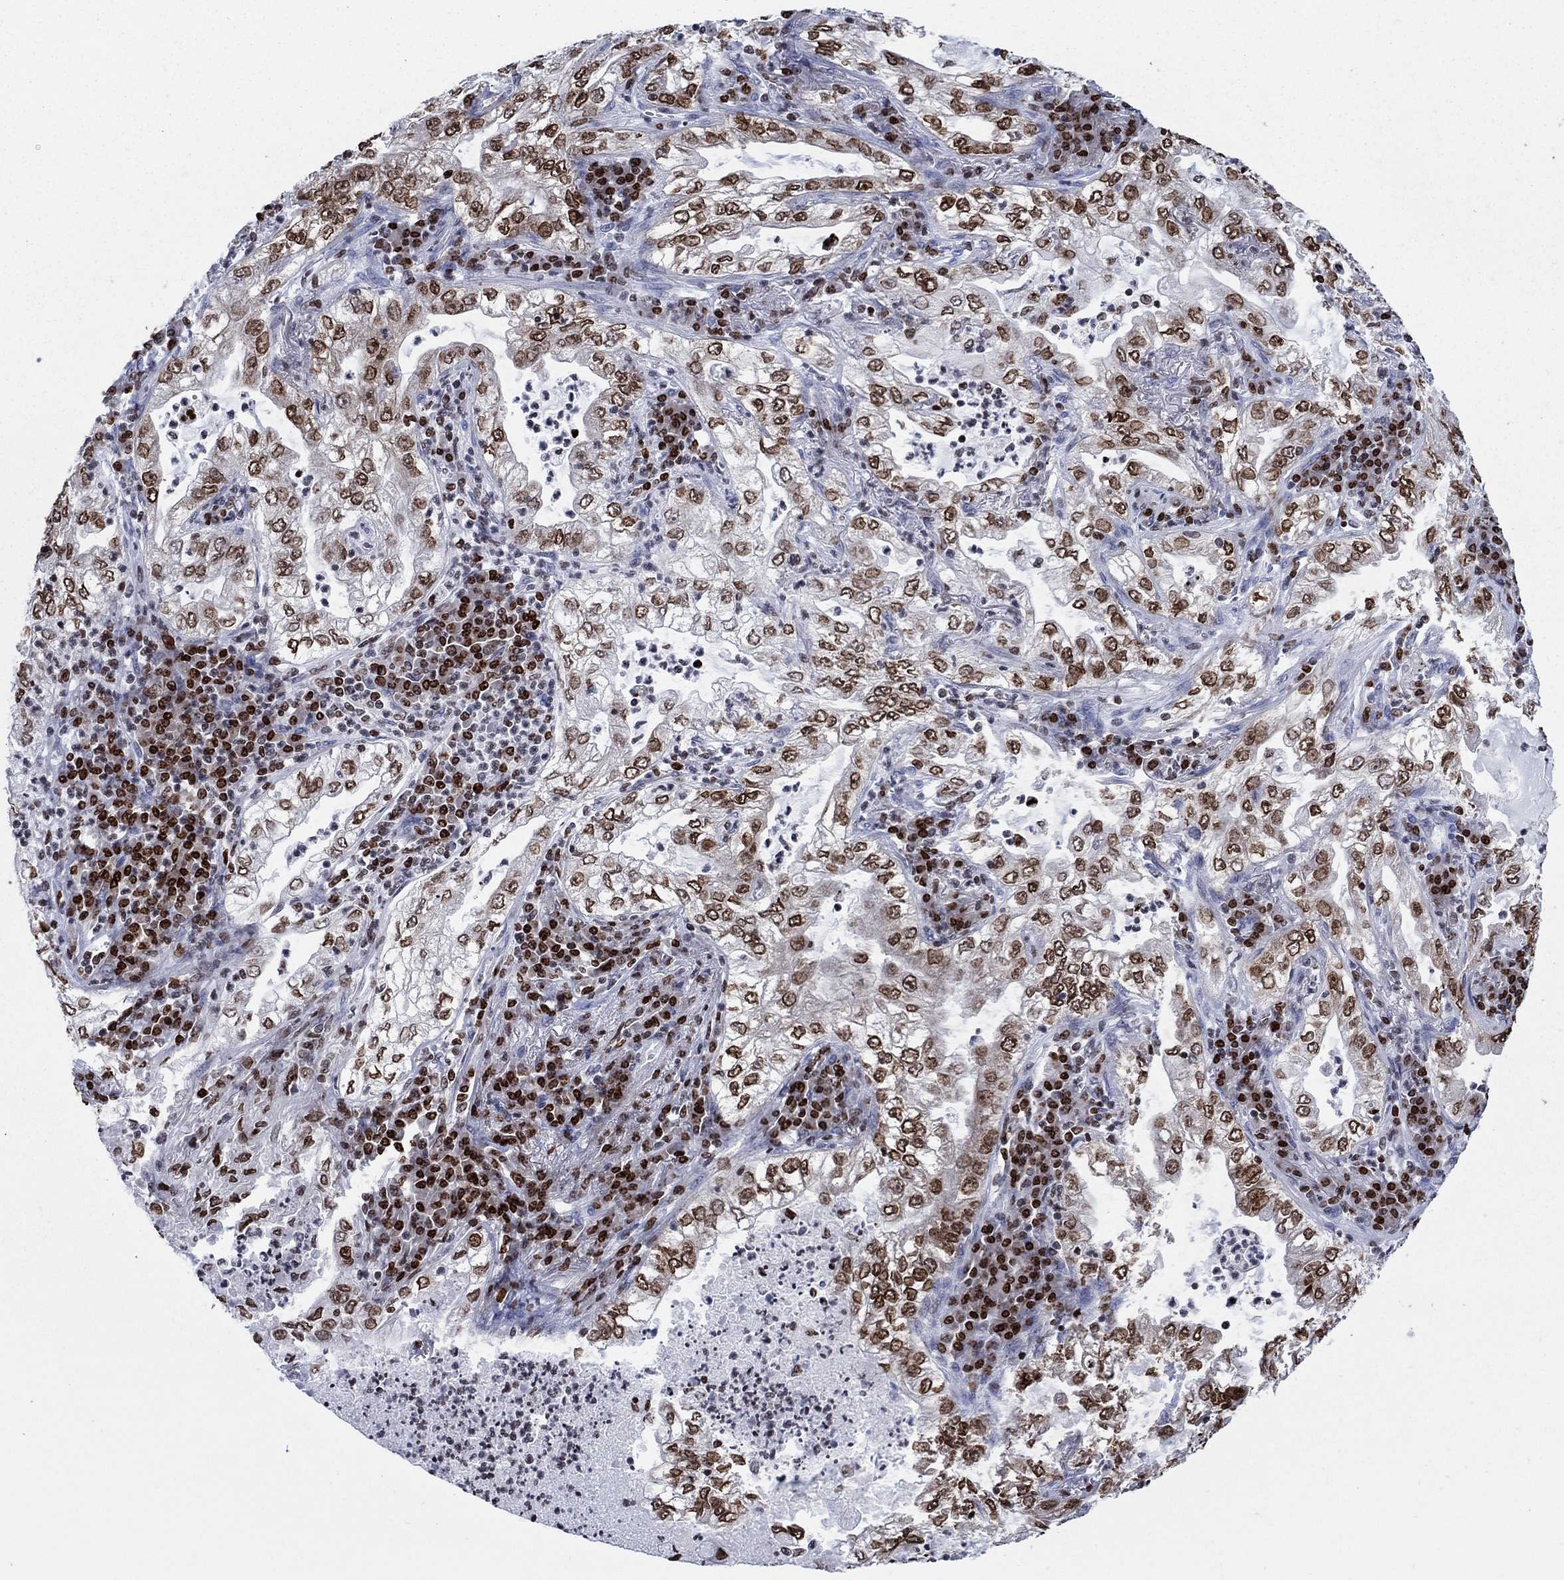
{"staining": {"intensity": "moderate", "quantity": ">75%", "location": "cytoplasmic/membranous,nuclear"}, "tissue": "lung cancer", "cell_type": "Tumor cells", "image_type": "cancer", "snomed": [{"axis": "morphology", "description": "Adenocarcinoma, NOS"}, {"axis": "topography", "description": "Lung"}], "caption": "An image of lung adenocarcinoma stained for a protein reveals moderate cytoplasmic/membranous and nuclear brown staining in tumor cells.", "gene": "HMGA1", "patient": {"sex": "female", "age": 73}}